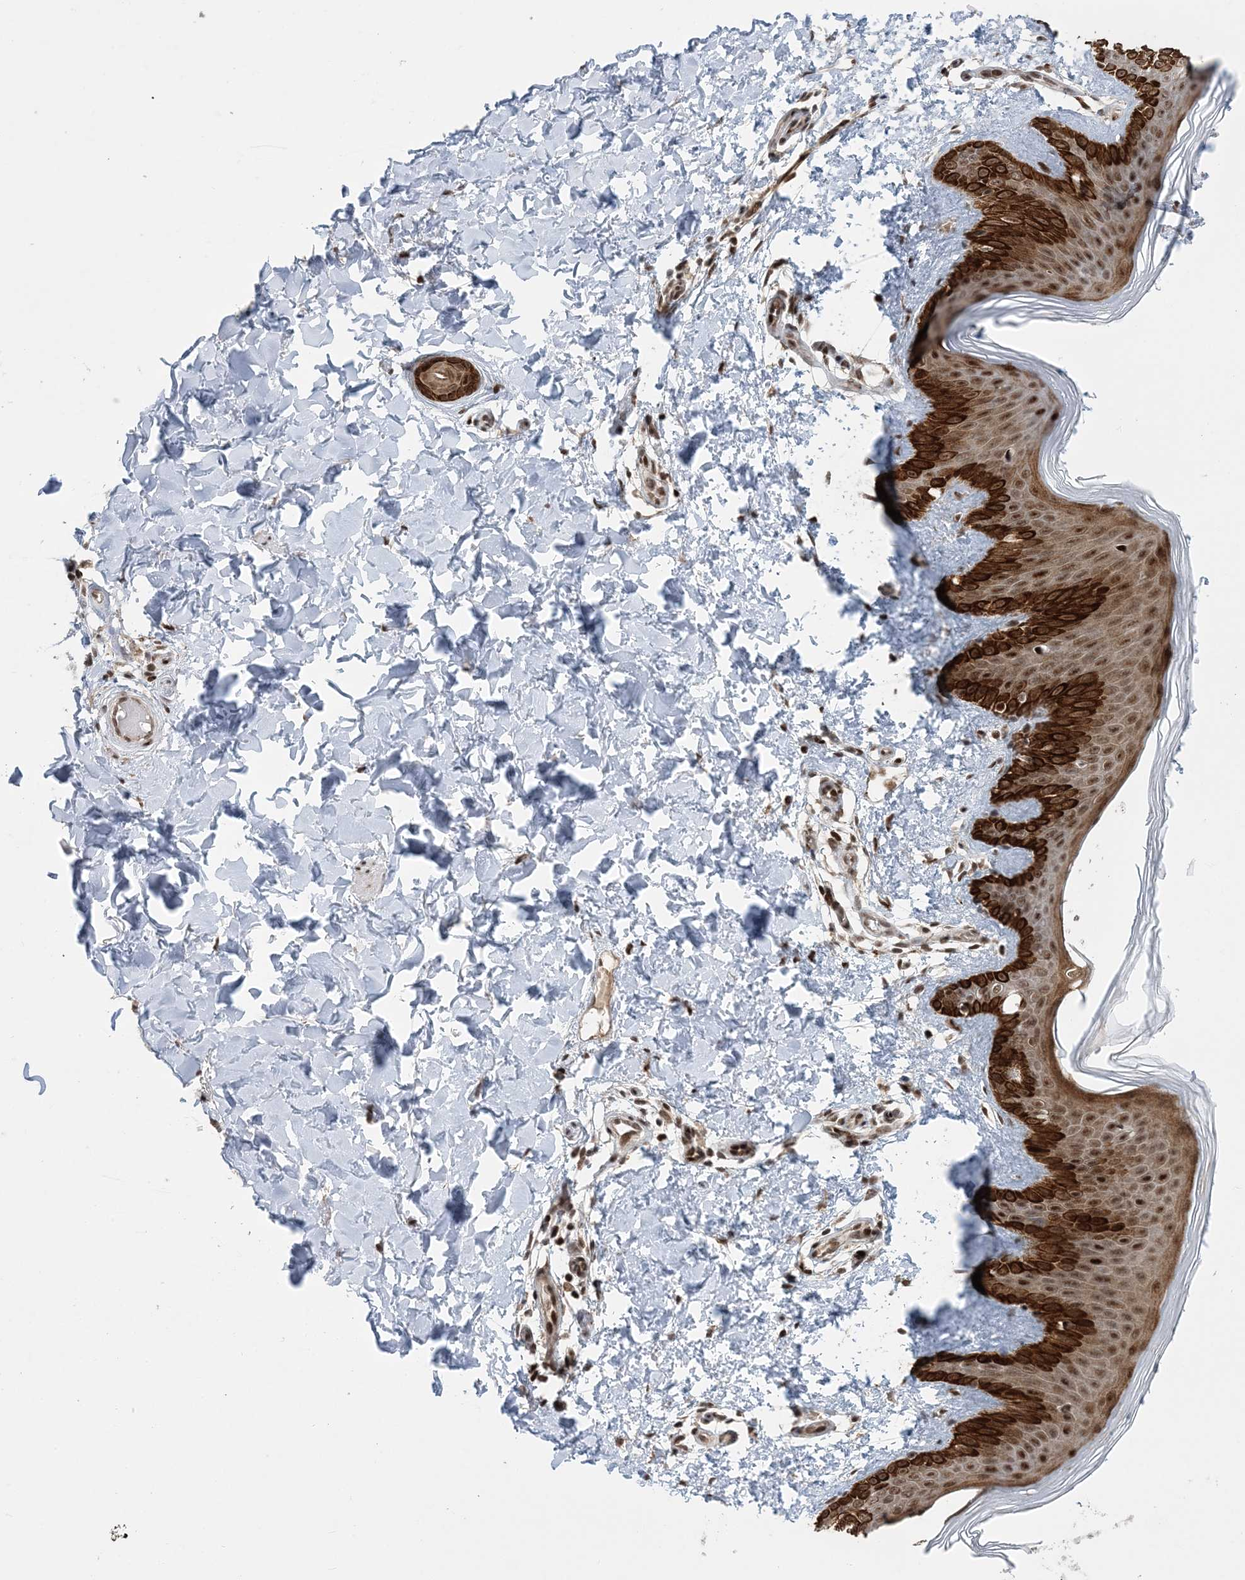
{"staining": {"intensity": "strong", "quantity": ">75%", "location": "nuclear"}, "tissue": "skin", "cell_type": "Fibroblasts", "image_type": "normal", "snomed": [{"axis": "morphology", "description": "Normal tissue, NOS"}, {"axis": "topography", "description": "Skin"}], "caption": "Human skin stained with a brown dye displays strong nuclear positive staining in about >75% of fibroblasts.", "gene": "CWC22", "patient": {"sex": "male", "age": 36}}